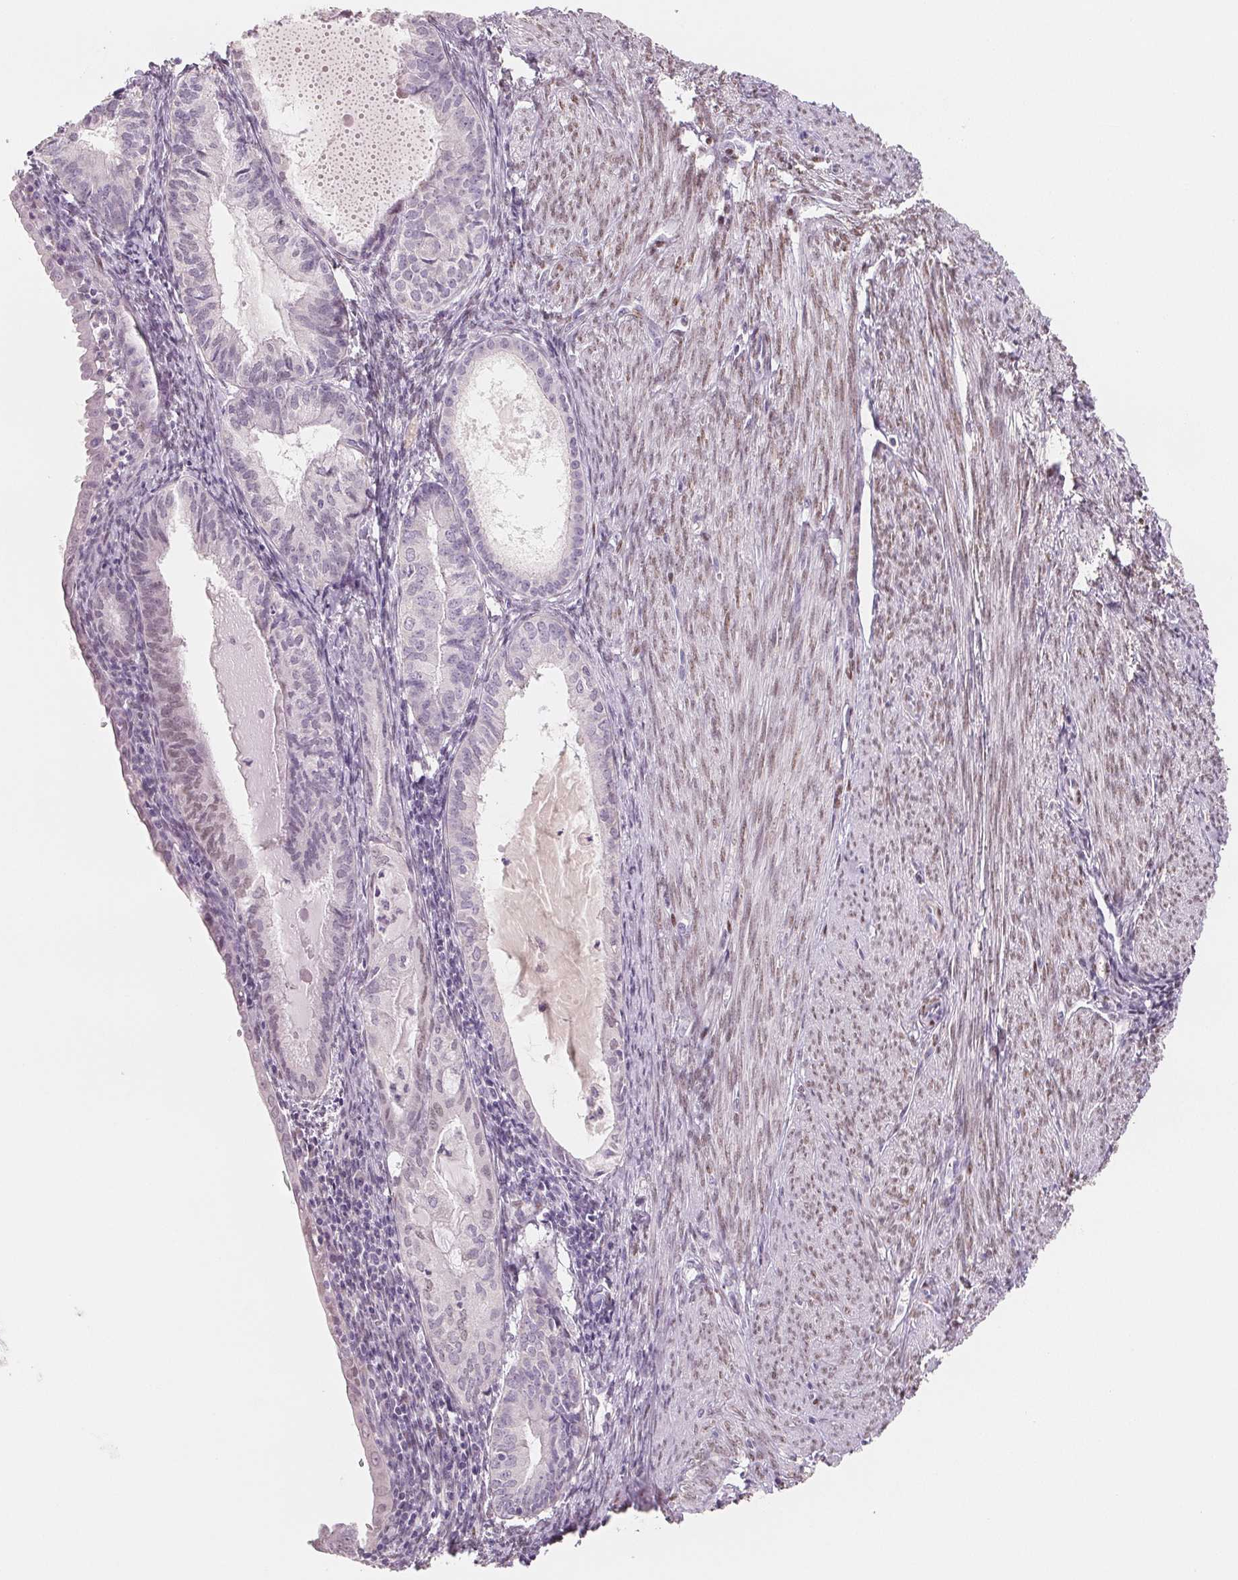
{"staining": {"intensity": "negative", "quantity": "none", "location": "none"}, "tissue": "endometrial cancer", "cell_type": "Tumor cells", "image_type": "cancer", "snomed": [{"axis": "morphology", "description": "Carcinoma, NOS"}, {"axis": "topography", "description": "Endometrium"}], "caption": "This is a histopathology image of IHC staining of carcinoma (endometrial), which shows no expression in tumor cells.", "gene": "SMARCD3", "patient": {"sex": "female", "age": 62}}